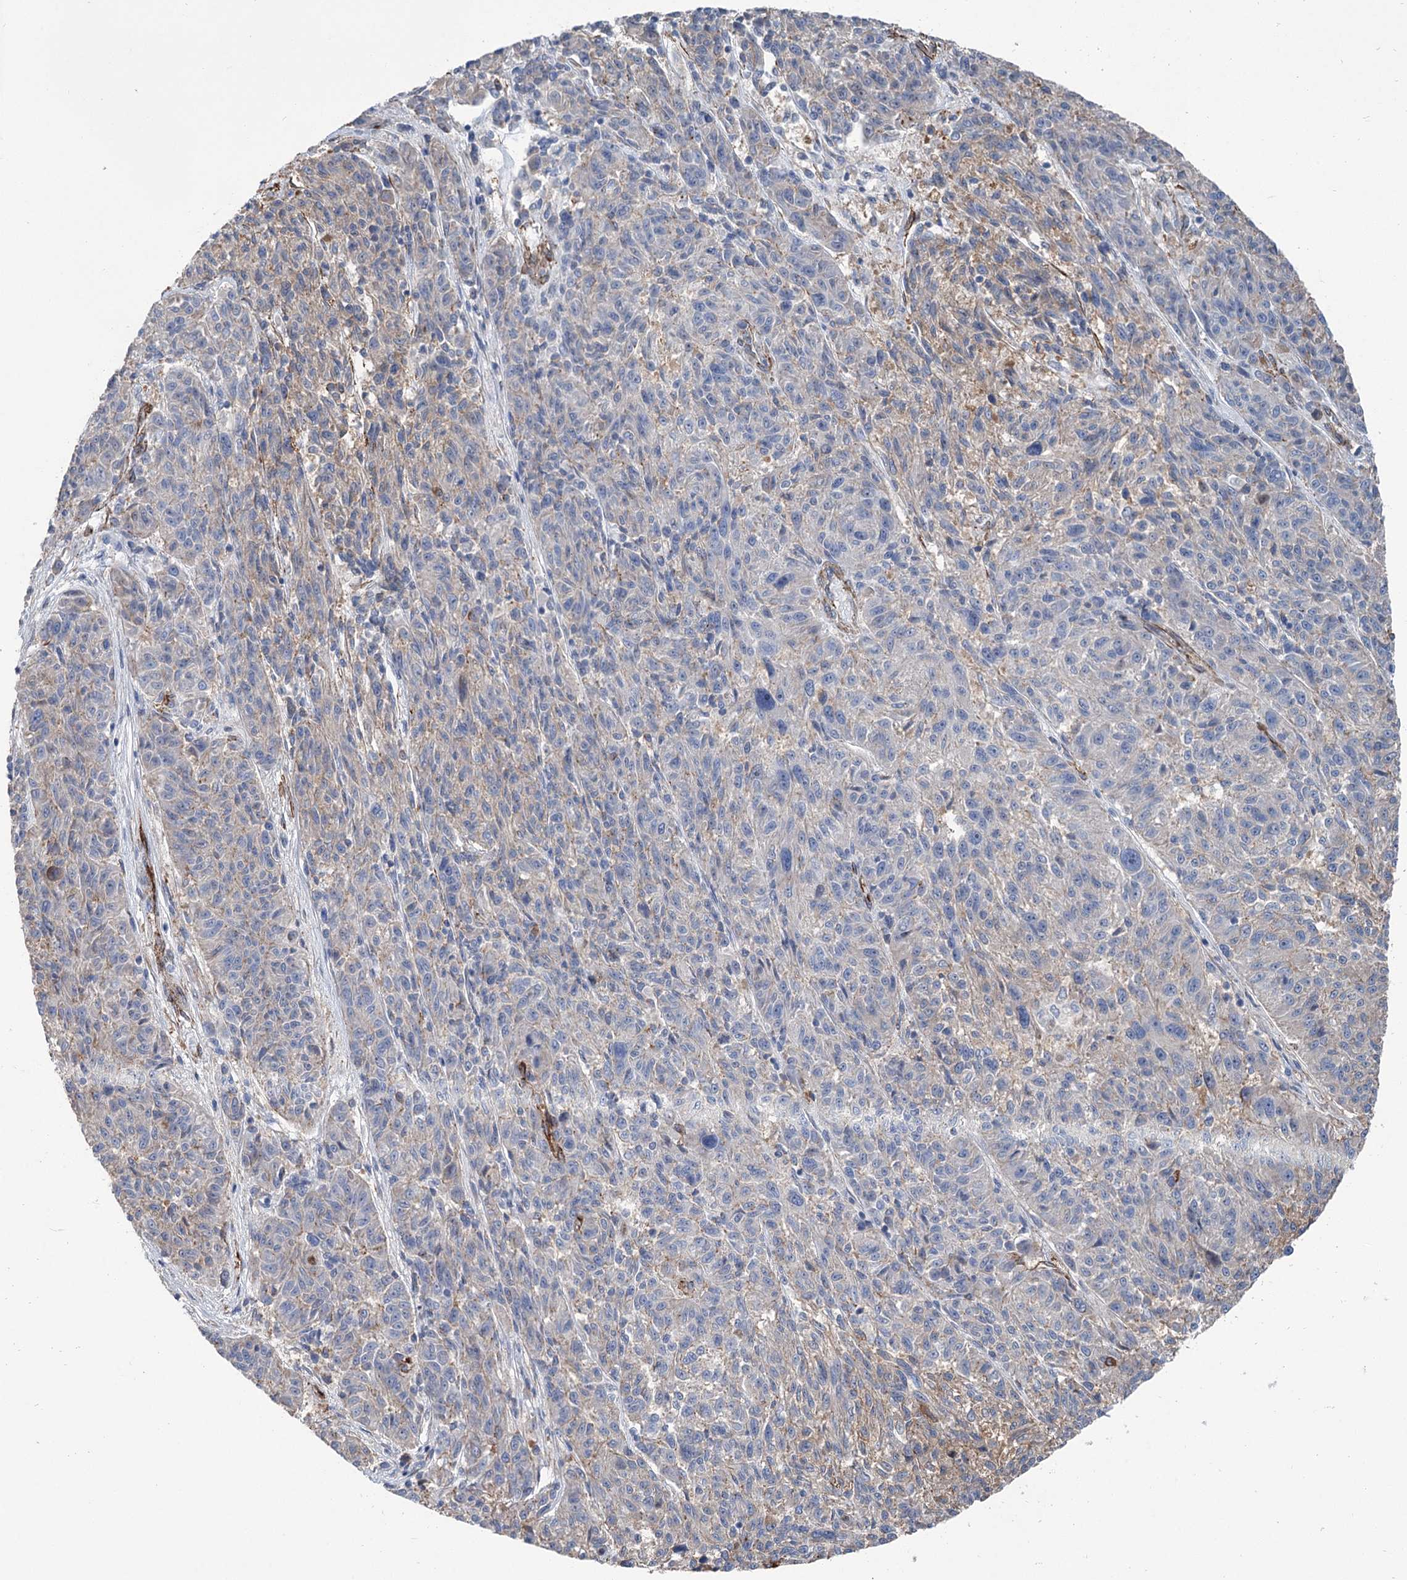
{"staining": {"intensity": "negative", "quantity": "none", "location": "none"}, "tissue": "melanoma", "cell_type": "Tumor cells", "image_type": "cancer", "snomed": [{"axis": "morphology", "description": "Malignant melanoma, NOS"}, {"axis": "topography", "description": "Skin"}], "caption": "Histopathology image shows no protein staining in tumor cells of malignant melanoma tissue.", "gene": "IQSEC1", "patient": {"sex": "male", "age": 53}}